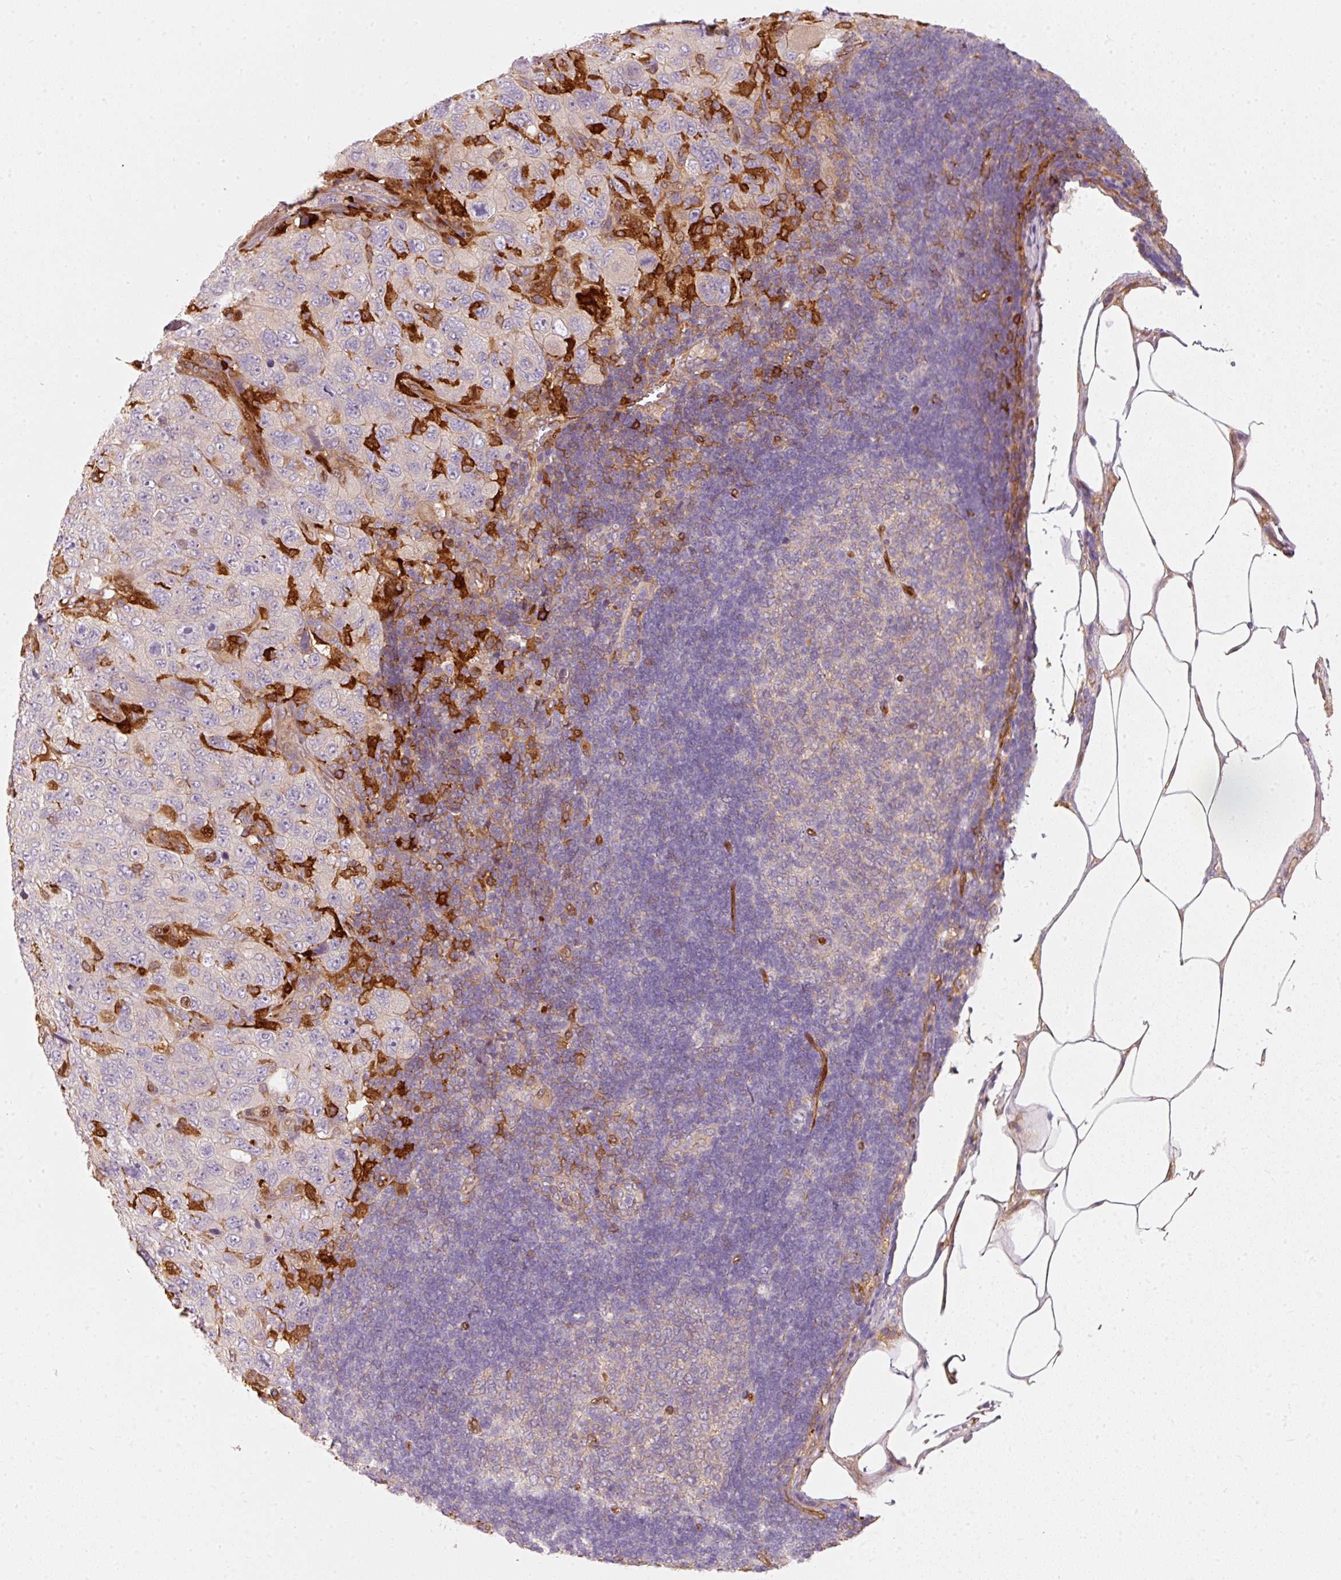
{"staining": {"intensity": "weak", "quantity": "<25%", "location": "cytoplasmic/membranous"}, "tissue": "pancreatic cancer", "cell_type": "Tumor cells", "image_type": "cancer", "snomed": [{"axis": "morphology", "description": "Adenocarcinoma, NOS"}, {"axis": "topography", "description": "Pancreas"}], "caption": "The micrograph displays no staining of tumor cells in pancreatic cancer (adenocarcinoma). (DAB IHC, high magnification).", "gene": "IQGAP2", "patient": {"sex": "male", "age": 68}}